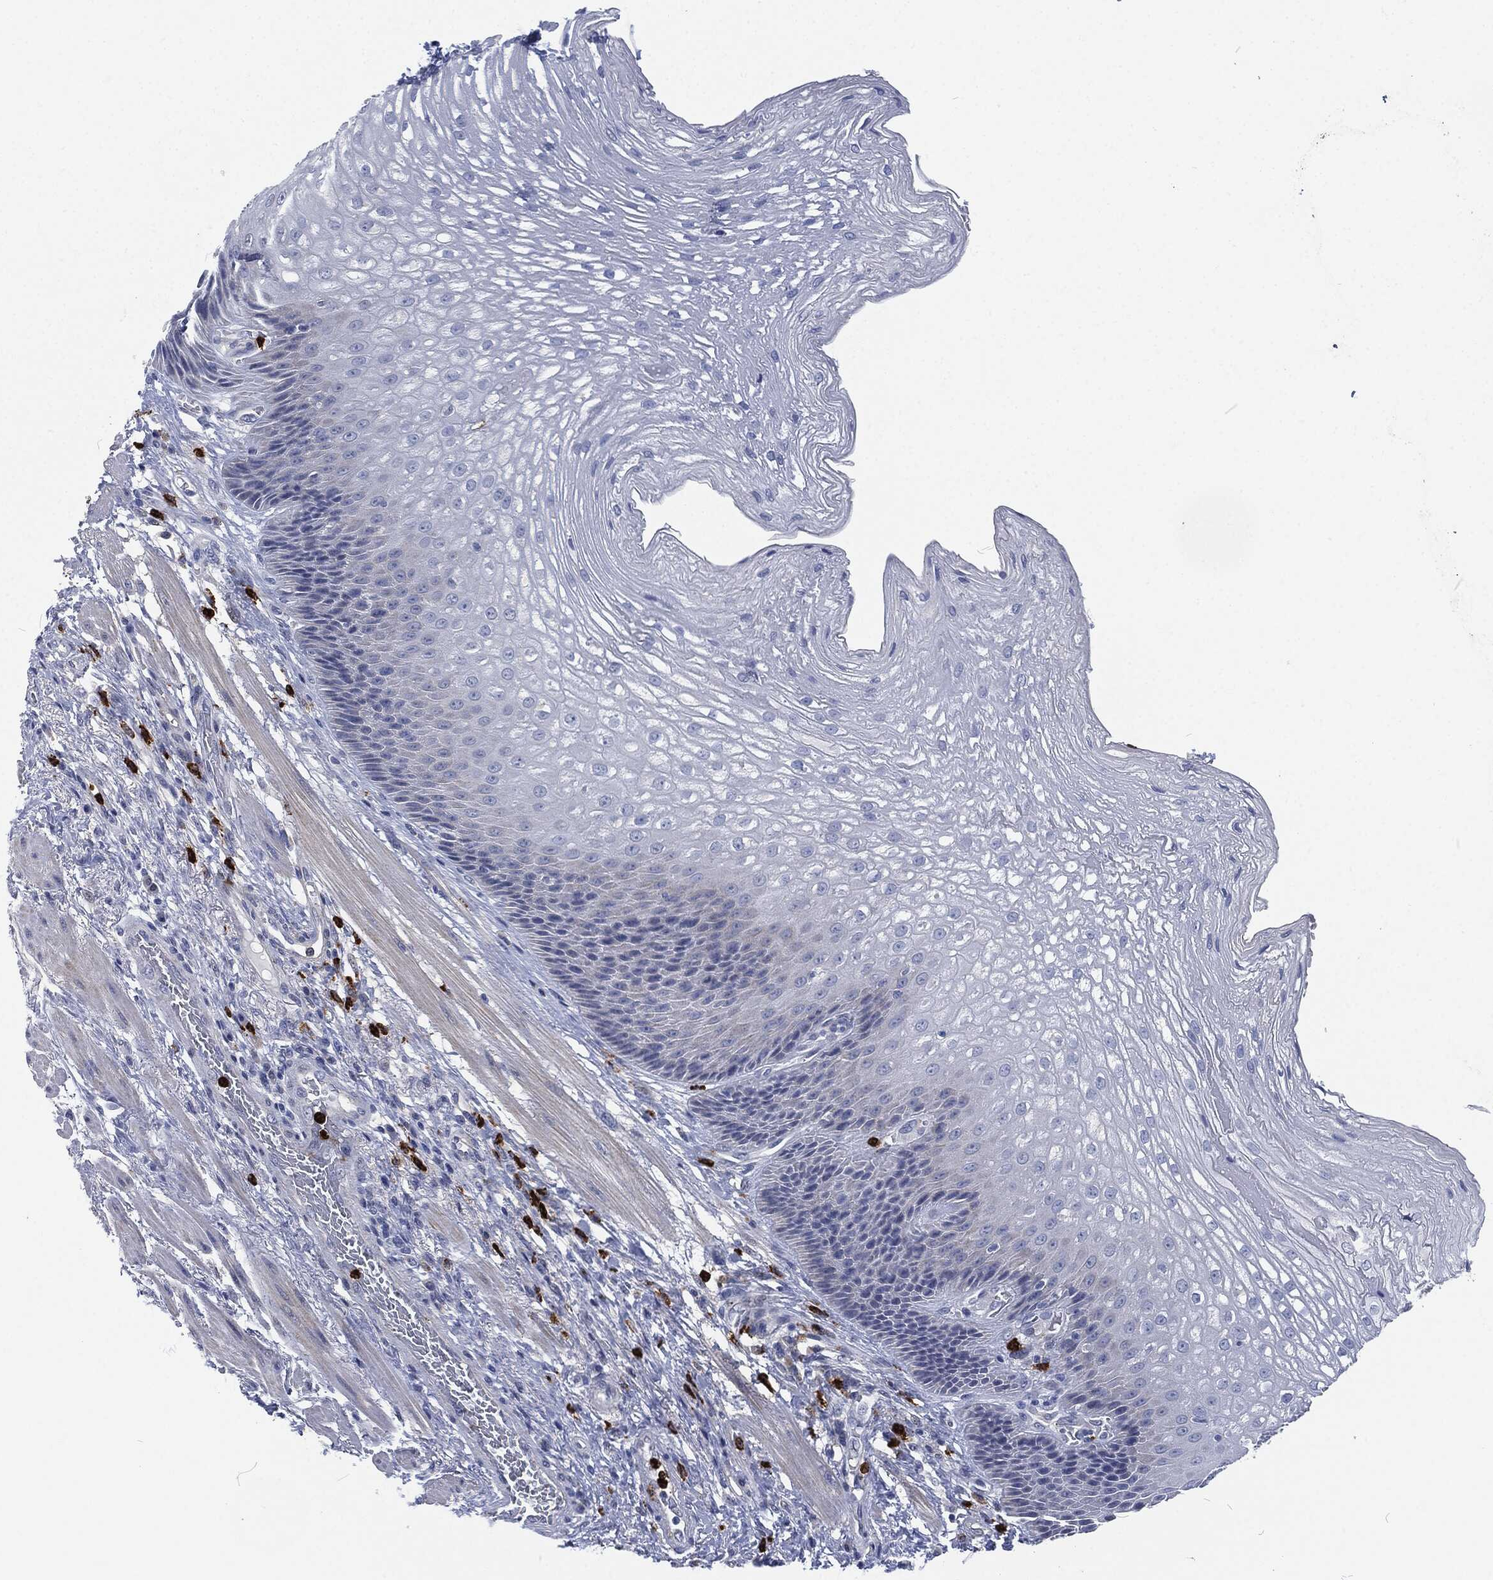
{"staining": {"intensity": "negative", "quantity": "none", "location": "none"}, "tissue": "esophagus", "cell_type": "Squamous epithelial cells", "image_type": "normal", "snomed": [{"axis": "morphology", "description": "Normal tissue, NOS"}, {"axis": "topography", "description": "Esophagus"}], "caption": "This is a micrograph of IHC staining of normal esophagus, which shows no positivity in squamous epithelial cells.", "gene": "MPO", "patient": {"sex": "male", "age": 63}}